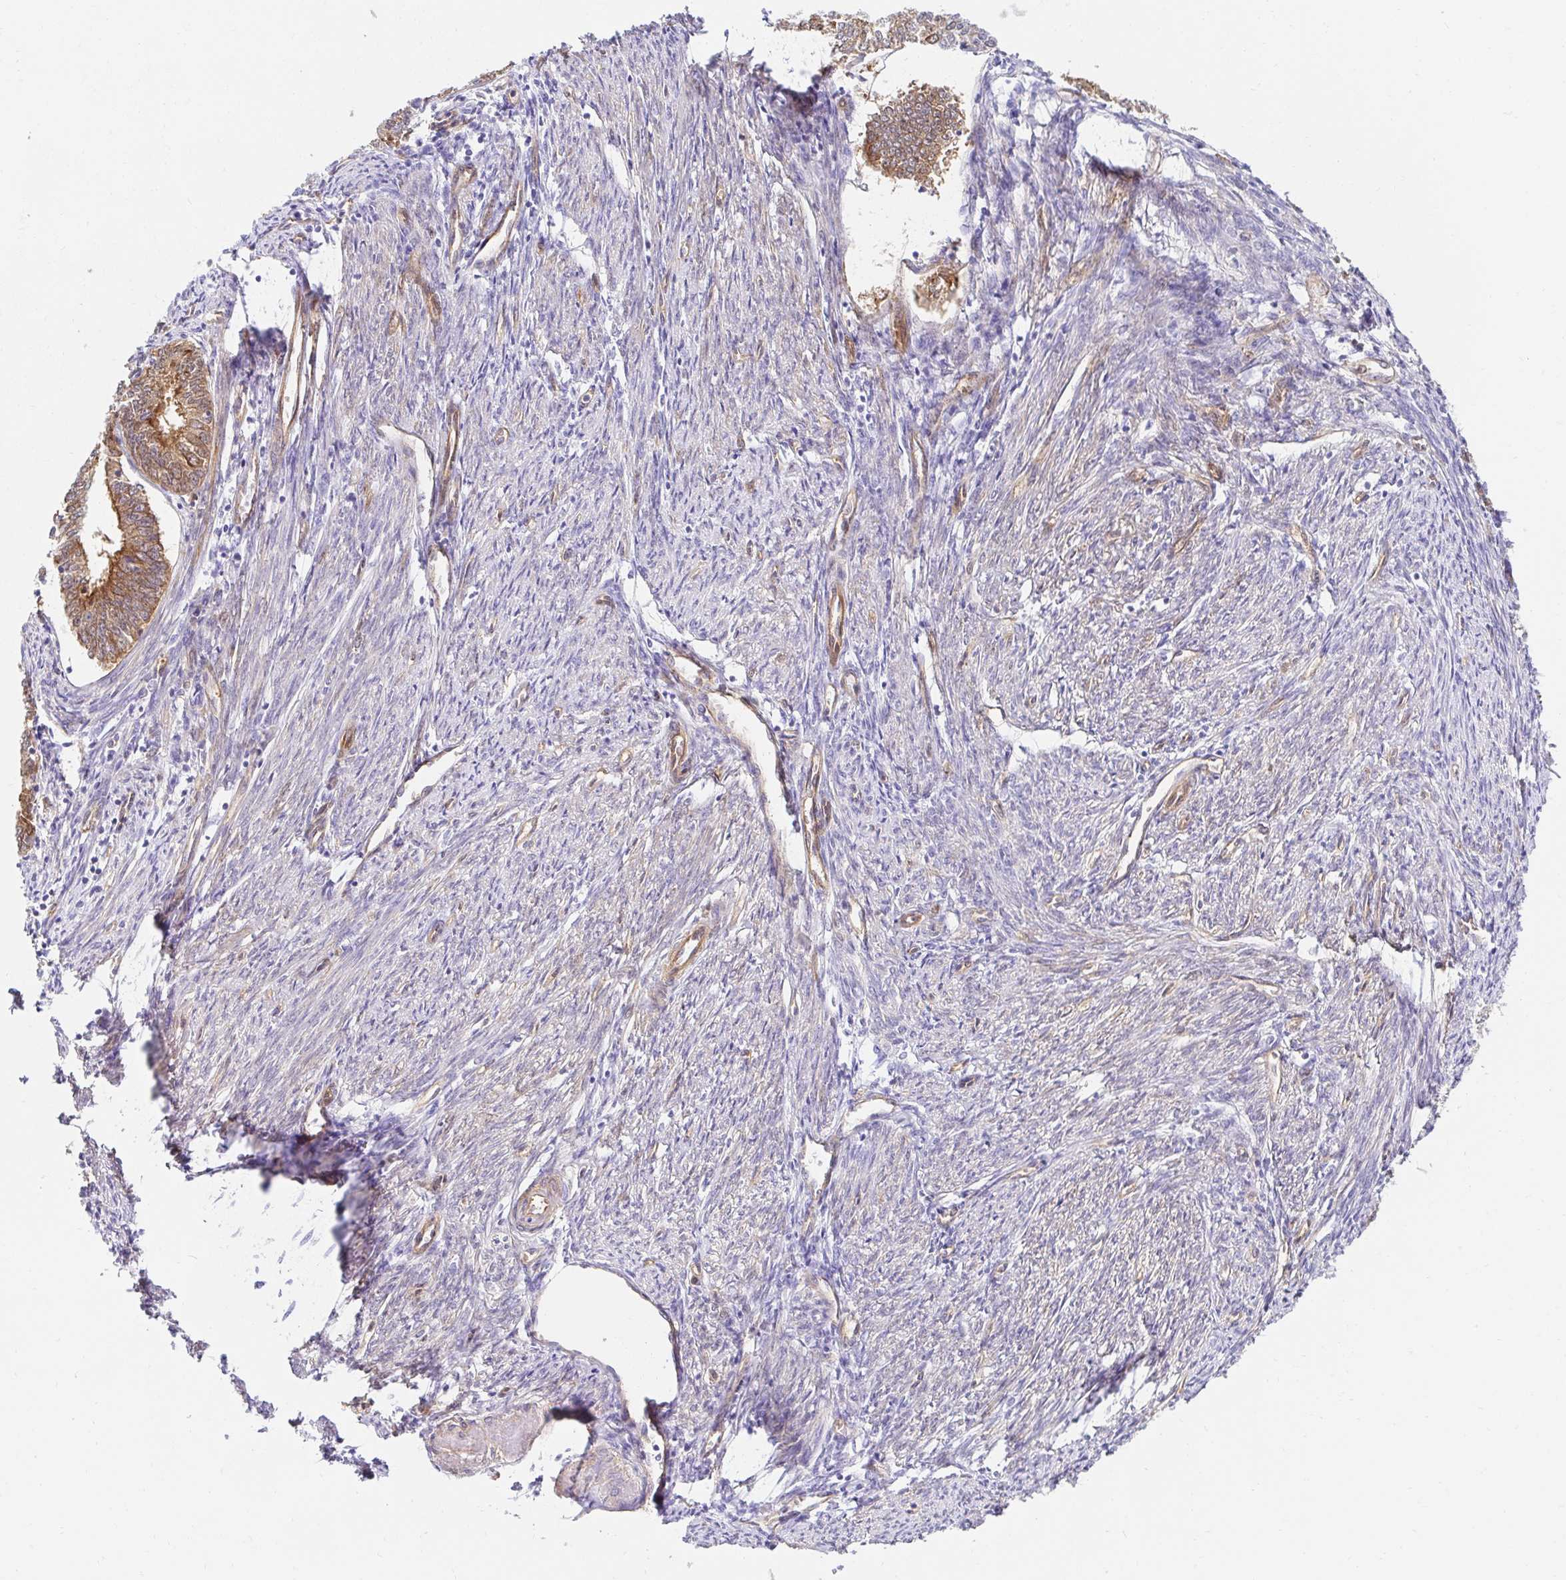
{"staining": {"intensity": "moderate", "quantity": ">75%", "location": "cytoplasmic/membranous"}, "tissue": "endometrial cancer", "cell_type": "Tumor cells", "image_type": "cancer", "snomed": [{"axis": "morphology", "description": "Adenocarcinoma, NOS"}, {"axis": "topography", "description": "Endometrium"}], "caption": "A photomicrograph of endometrial cancer stained for a protein shows moderate cytoplasmic/membranous brown staining in tumor cells.", "gene": "CTTN", "patient": {"sex": "female", "age": 61}}